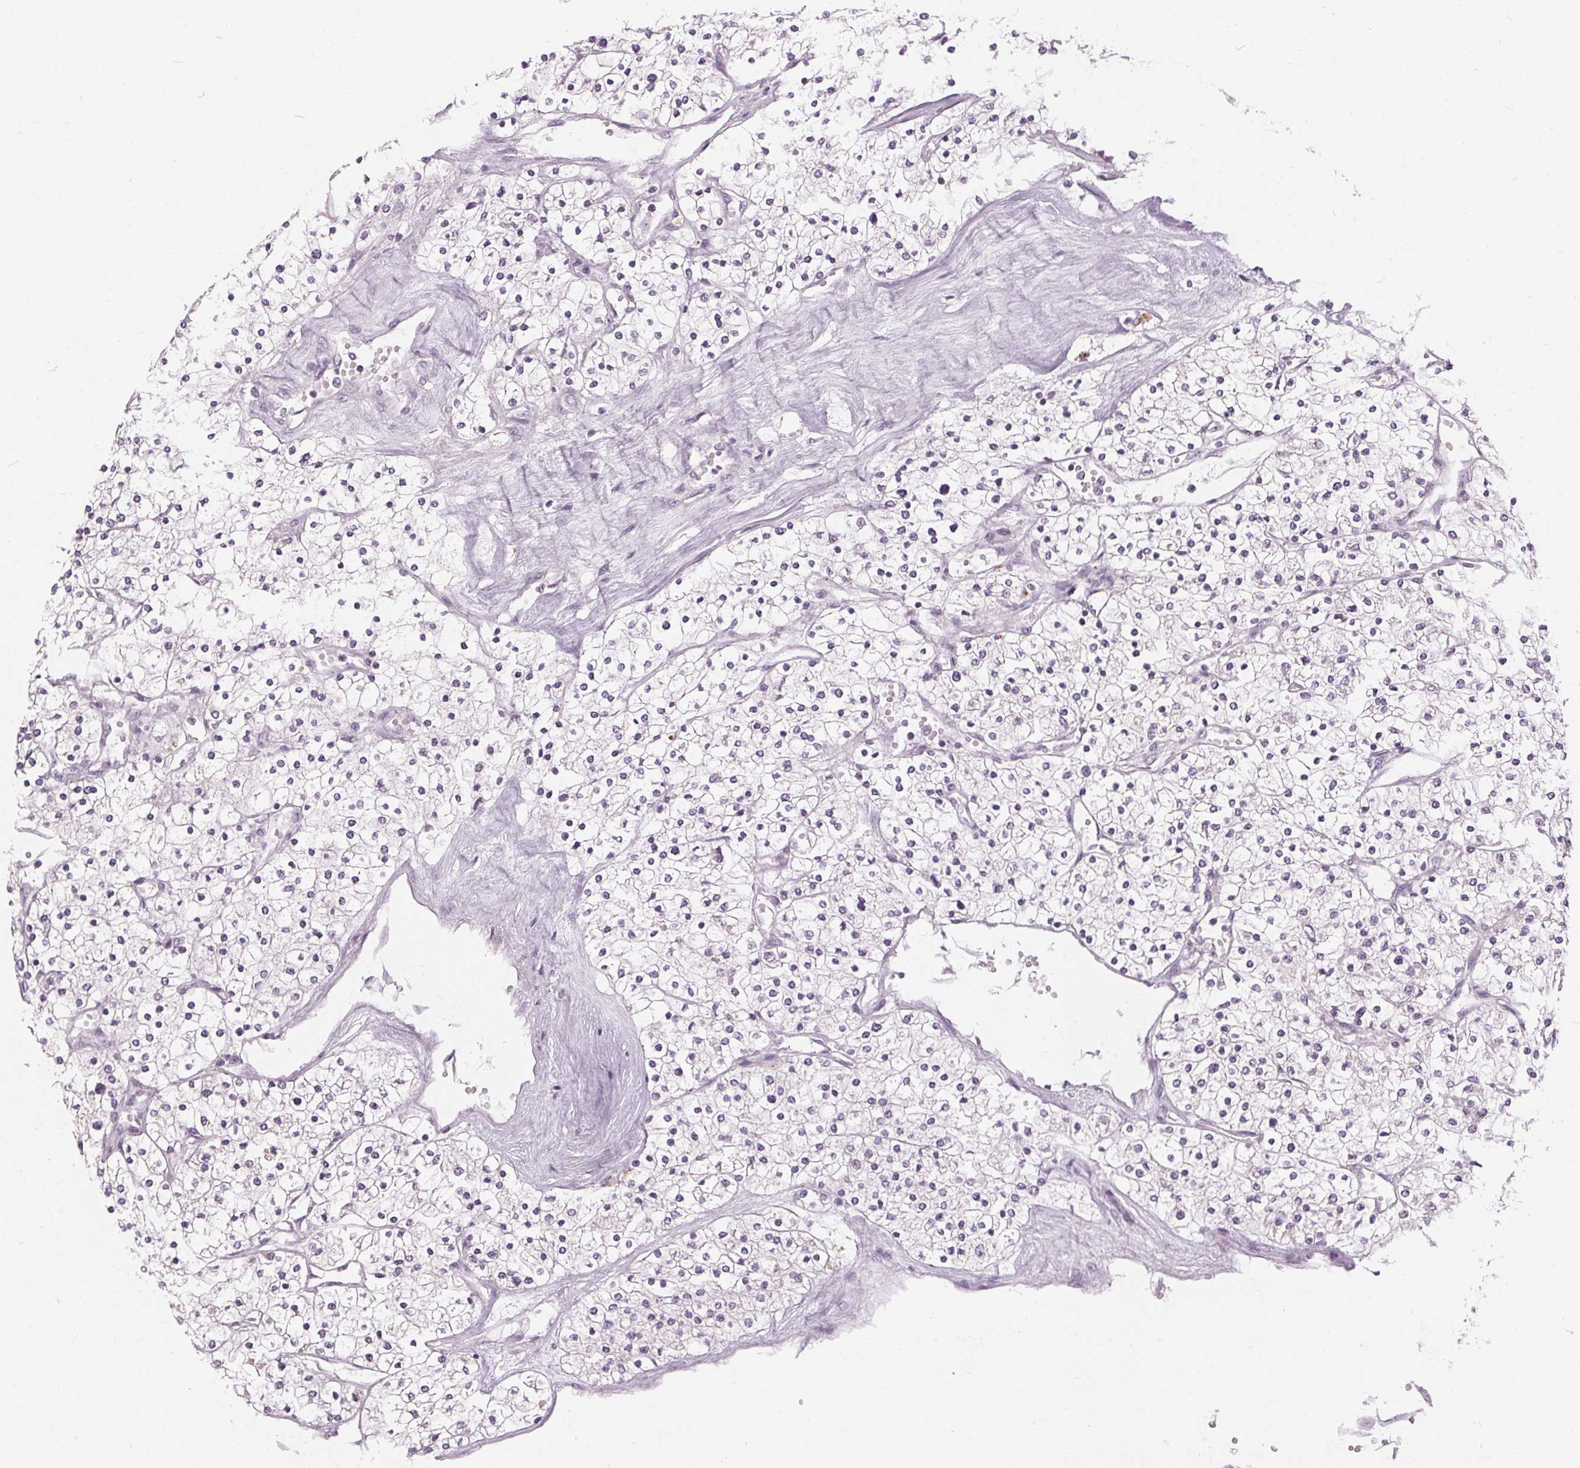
{"staining": {"intensity": "negative", "quantity": "none", "location": "none"}, "tissue": "renal cancer", "cell_type": "Tumor cells", "image_type": "cancer", "snomed": [{"axis": "morphology", "description": "Adenocarcinoma, NOS"}, {"axis": "topography", "description": "Kidney"}], "caption": "Immunohistochemical staining of human adenocarcinoma (renal) reveals no significant expression in tumor cells. (Brightfield microscopy of DAB (3,3'-diaminobenzidine) immunohistochemistry (IHC) at high magnification).", "gene": "HOPX", "patient": {"sex": "male", "age": 80}}